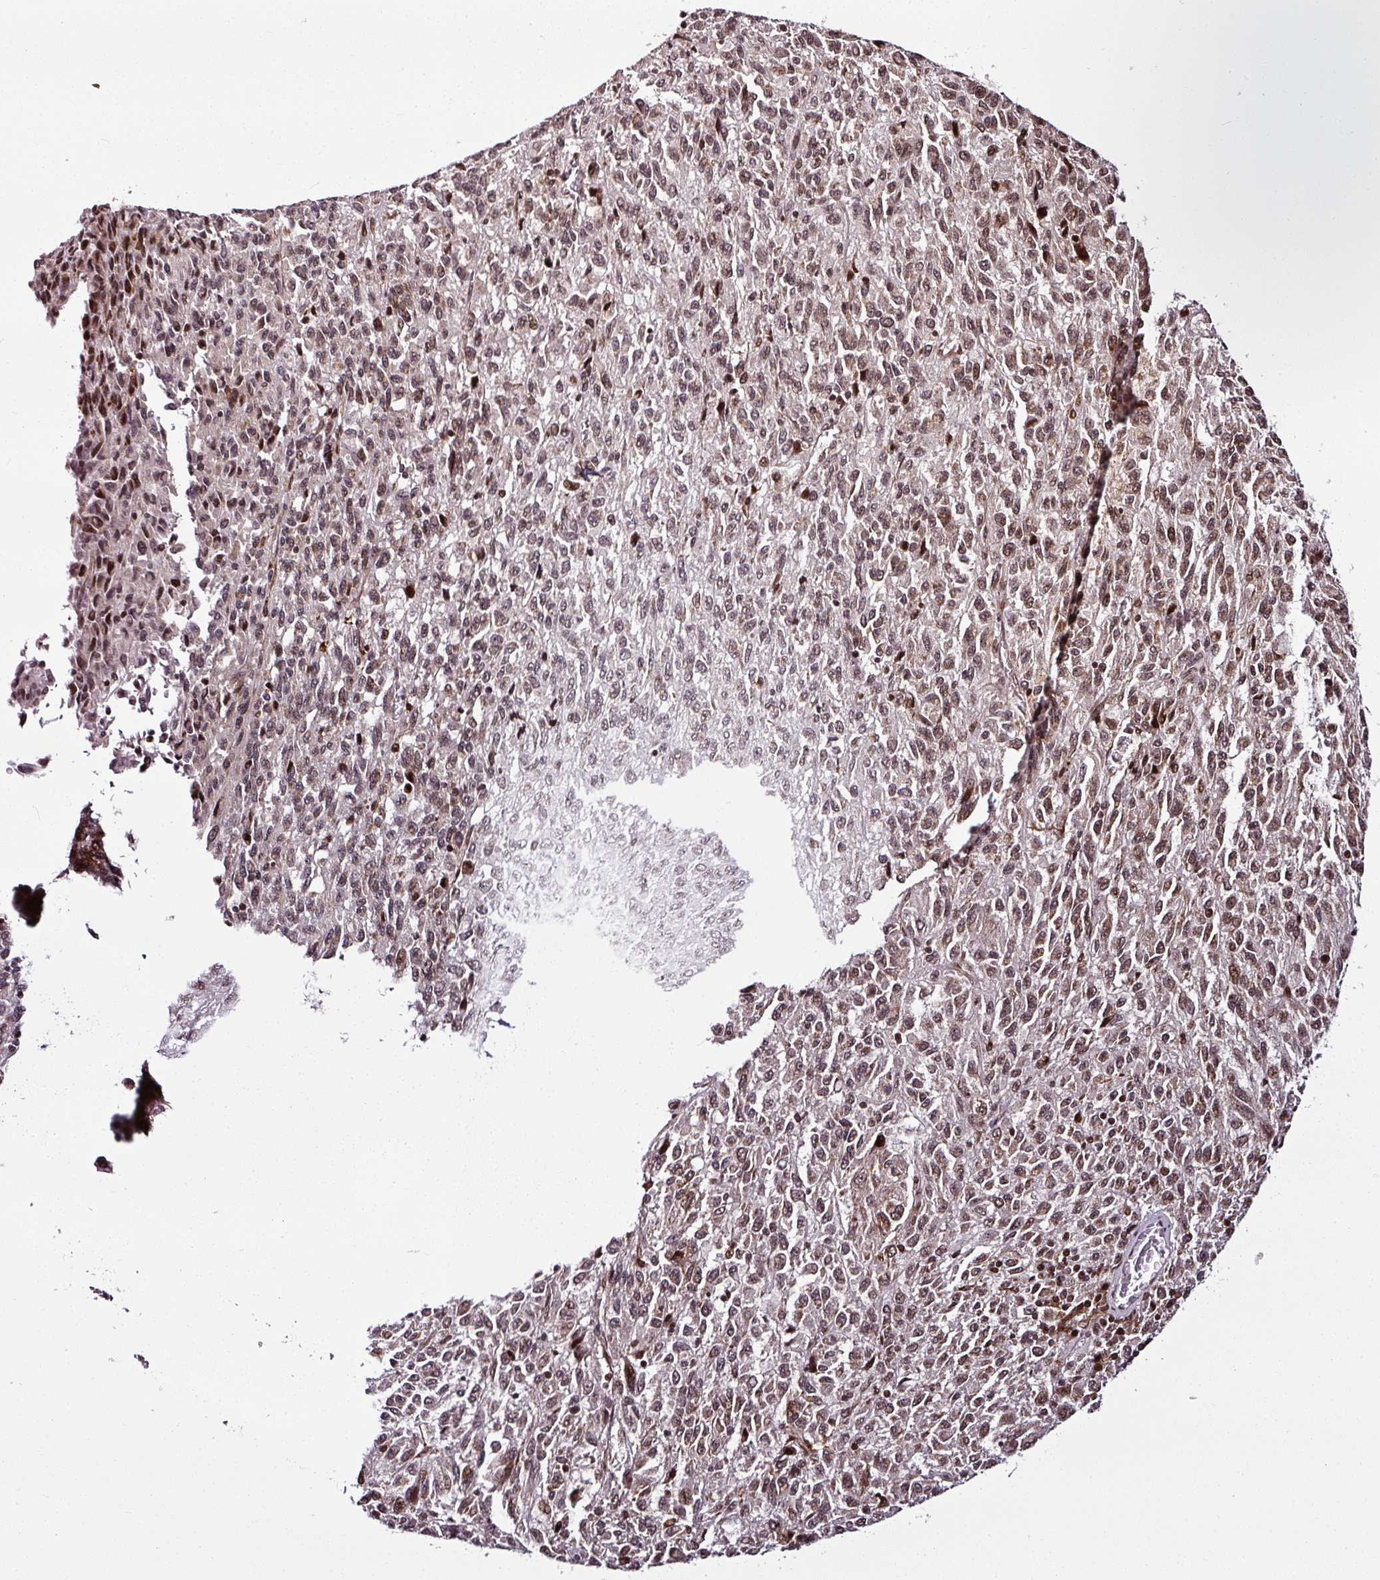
{"staining": {"intensity": "weak", "quantity": ">75%", "location": "nuclear"}, "tissue": "melanoma", "cell_type": "Tumor cells", "image_type": "cancer", "snomed": [{"axis": "morphology", "description": "Malignant melanoma, Metastatic site"}, {"axis": "topography", "description": "Lung"}], "caption": "Malignant melanoma (metastatic site) stained with a brown dye shows weak nuclear positive staining in about >75% of tumor cells.", "gene": "COPRS", "patient": {"sex": "male", "age": 64}}